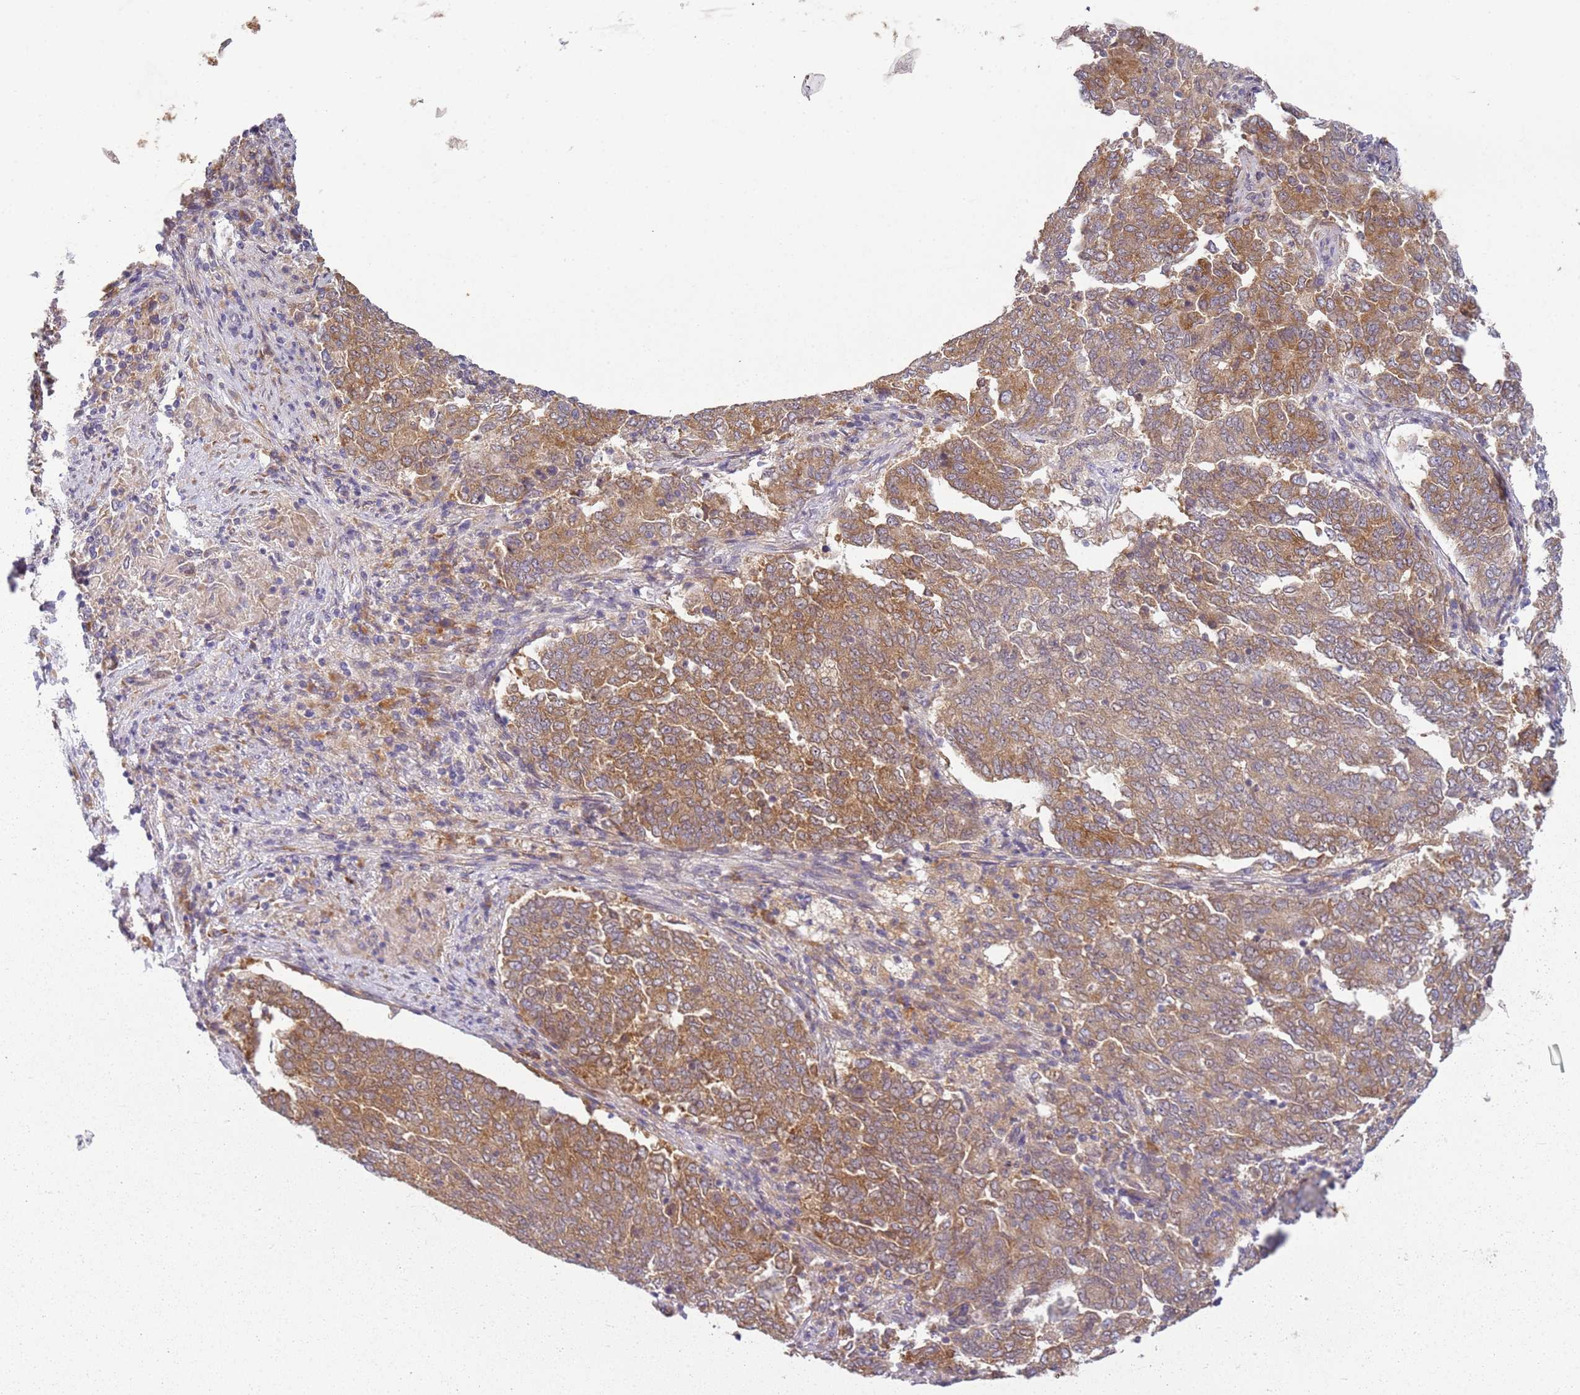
{"staining": {"intensity": "moderate", "quantity": ">75%", "location": "cytoplasmic/membranous"}, "tissue": "endometrial cancer", "cell_type": "Tumor cells", "image_type": "cancer", "snomed": [{"axis": "morphology", "description": "Adenocarcinoma, NOS"}, {"axis": "topography", "description": "Endometrium"}], "caption": "Endometrial adenocarcinoma stained with a protein marker exhibits moderate staining in tumor cells.", "gene": "RPS28", "patient": {"sex": "female", "age": 80}}